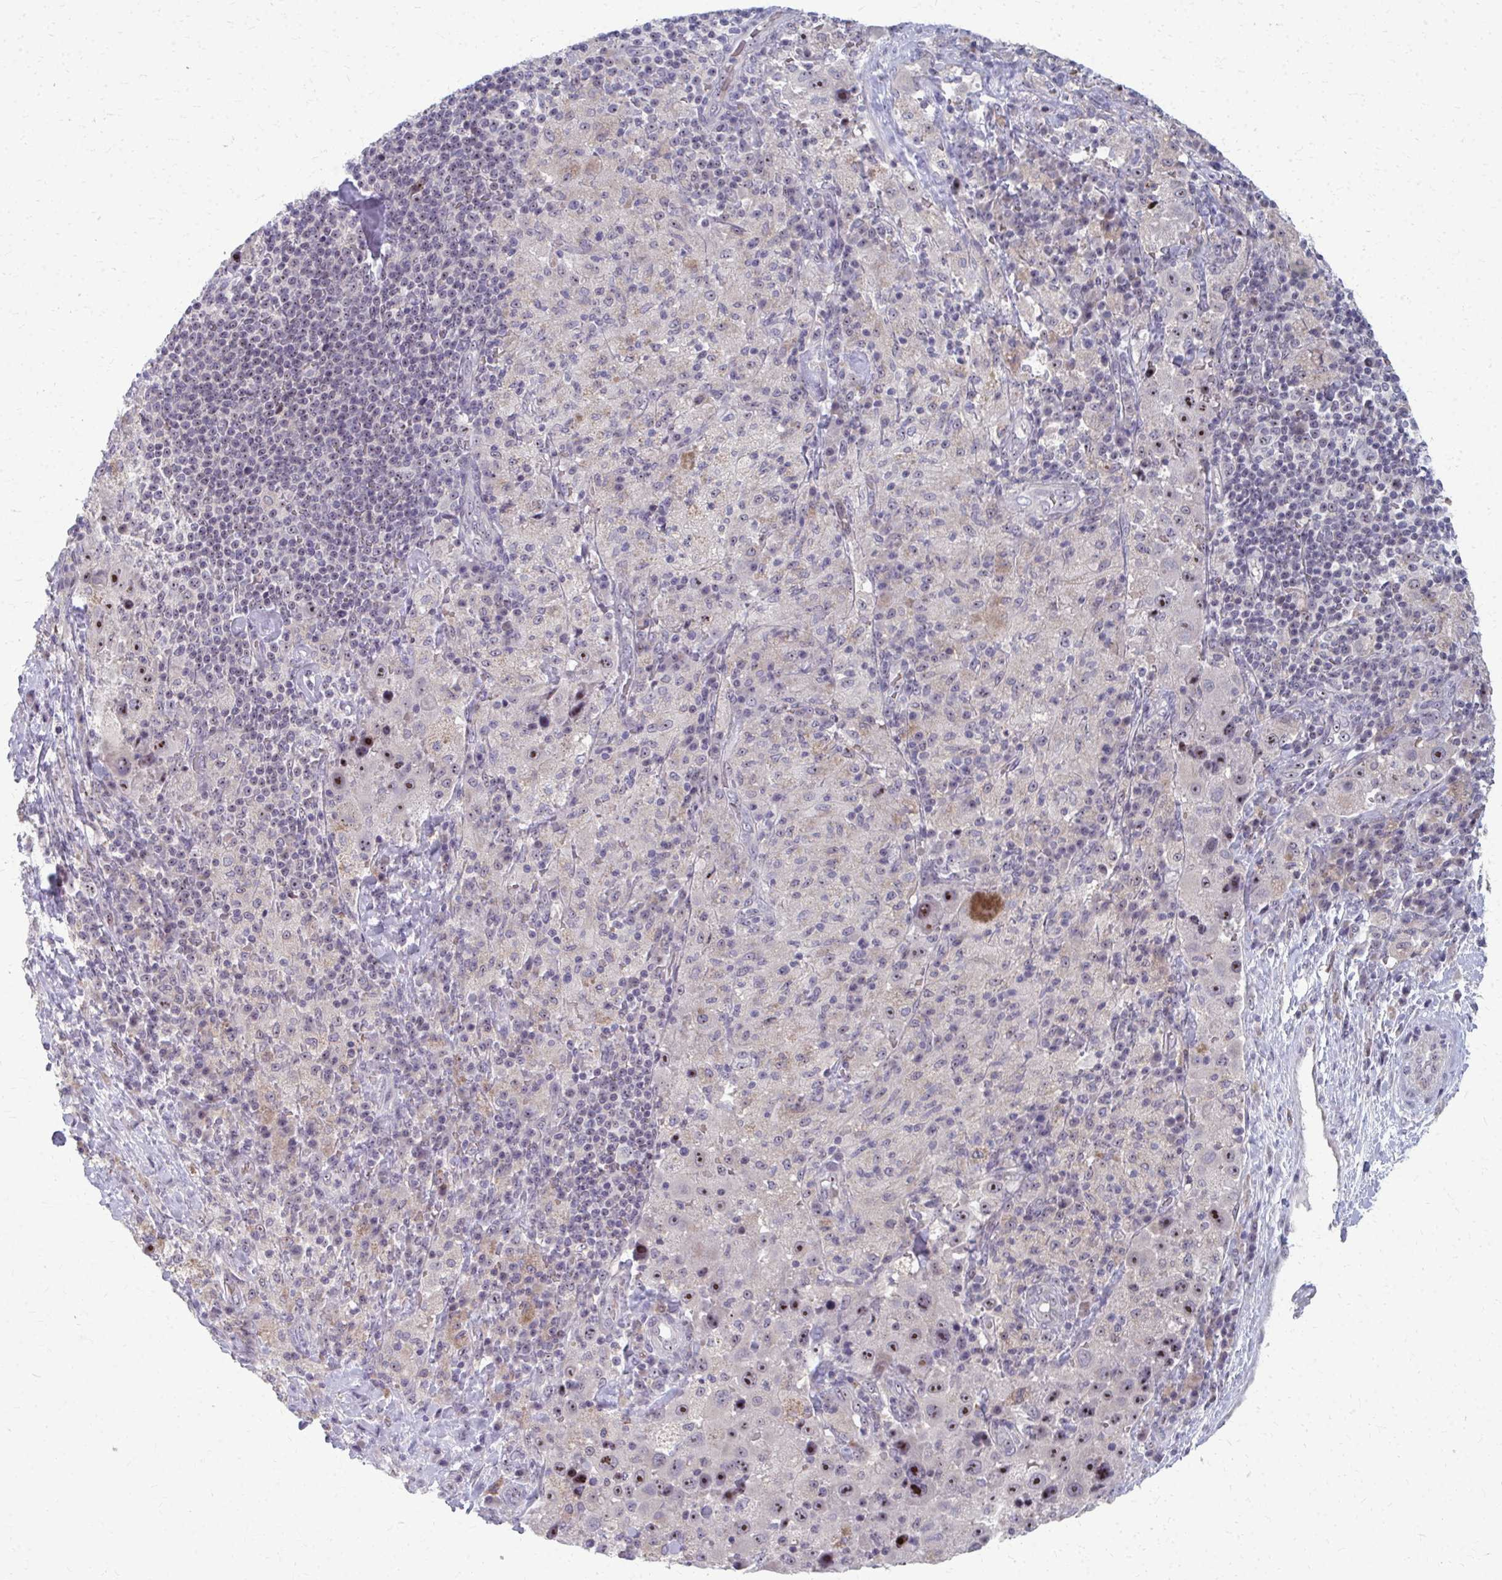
{"staining": {"intensity": "strong", "quantity": "25%-75%", "location": "nuclear"}, "tissue": "melanoma", "cell_type": "Tumor cells", "image_type": "cancer", "snomed": [{"axis": "morphology", "description": "Malignant melanoma, Metastatic site"}, {"axis": "topography", "description": "Lymph node"}], "caption": "Human malignant melanoma (metastatic site) stained for a protein (brown) shows strong nuclear positive positivity in approximately 25%-75% of tumor cells.", "gene": "NUDT16", "patient": {"sex": "male", "age": 62}}